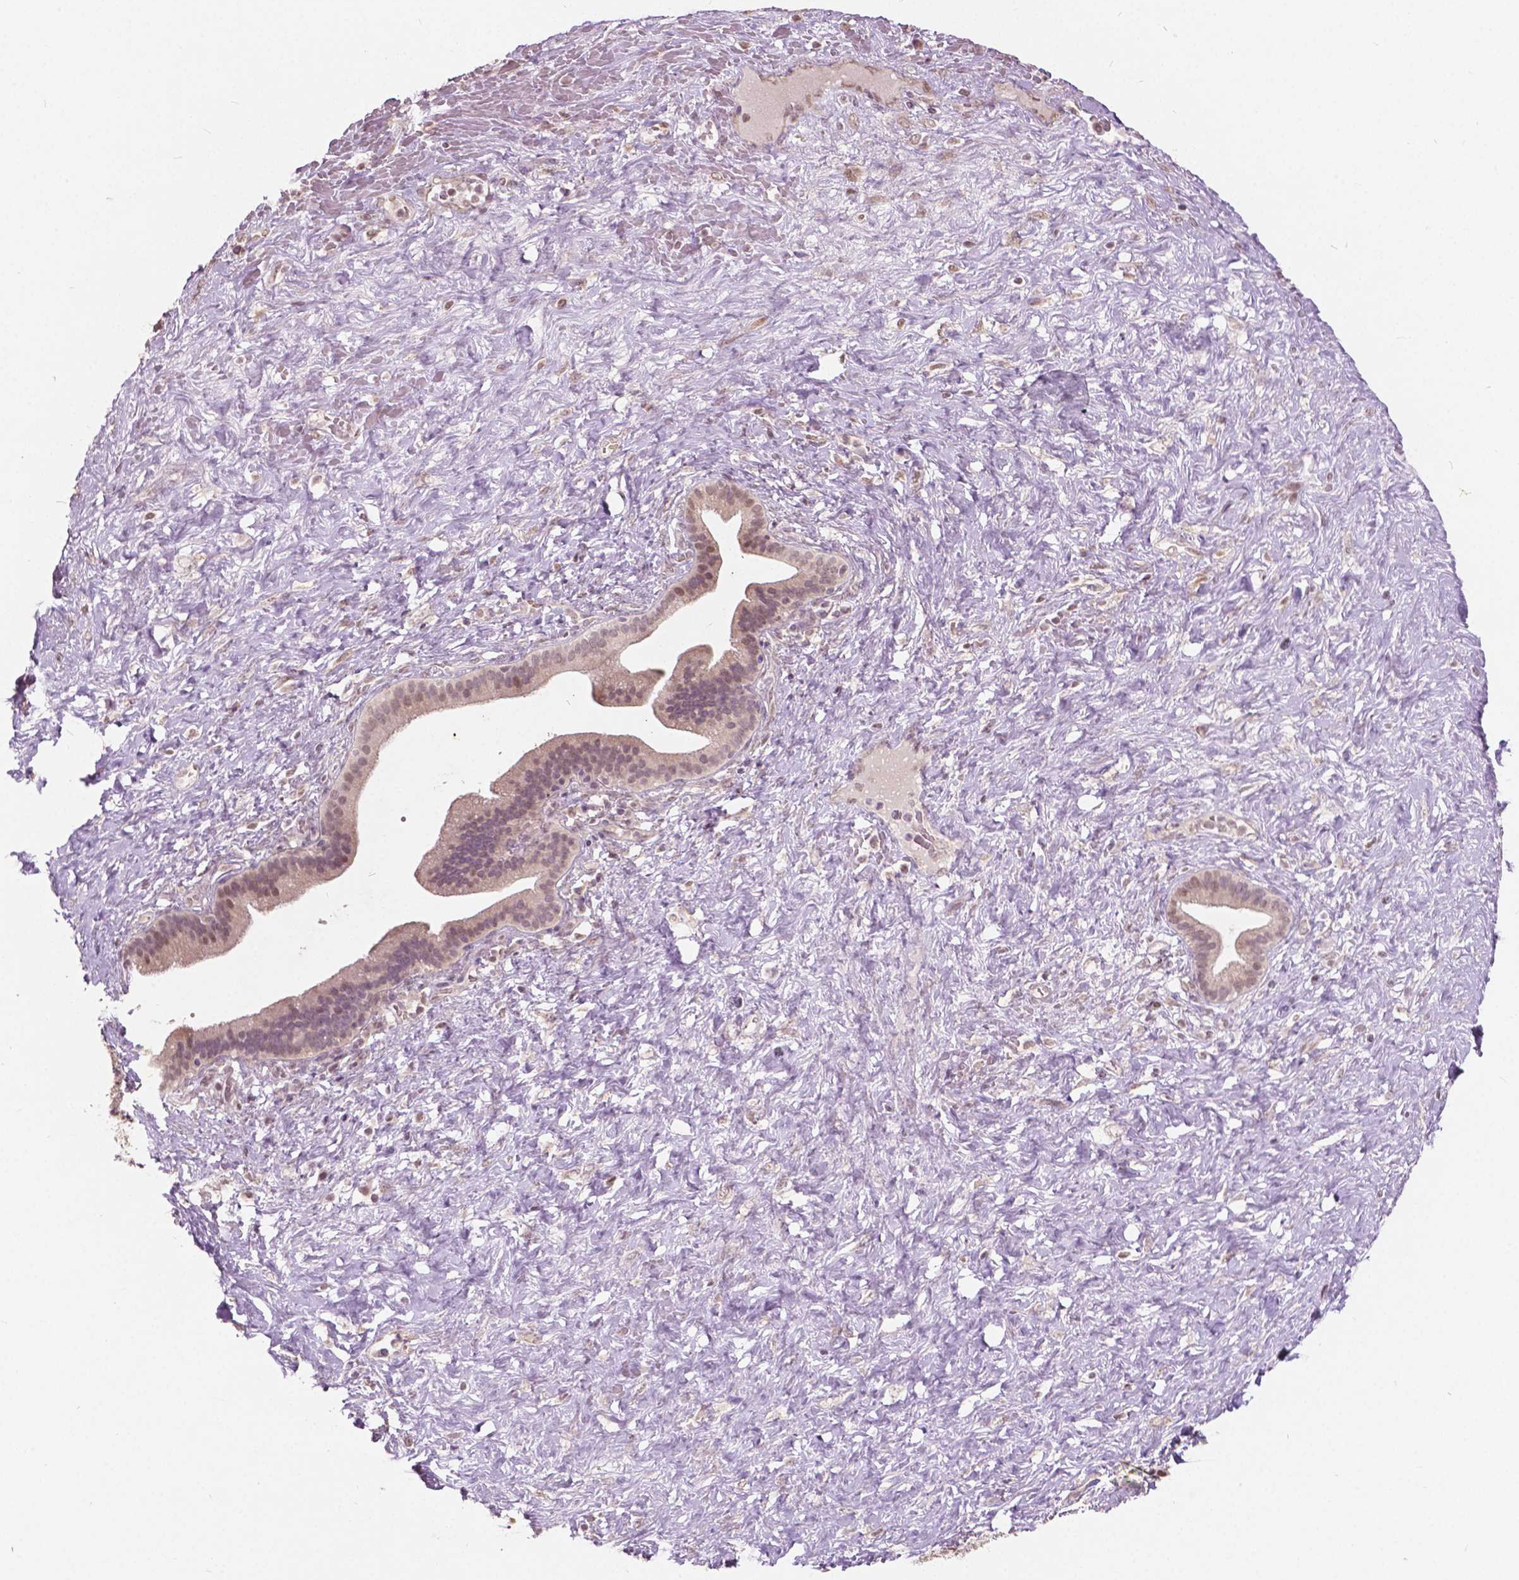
{"staining": {"intensity": "weak", "quantity": ">75%", "location": "nuclear"}, "tissue": "pancreatic cancer", "cell_type": "Tumor cells", "image_type": "cancer", "snomed": [{"axis": "morphology", "description": "Adenocarcinoma, NOS"}, {"axis": "topography", "description": "Pancreas"}], "caption": "Immunohistochemistry (IHC) of human pancreatic cancer (adenocarcinoma) demonstrates low levels of weak nuclear positivity in approximately >75% of tumor cells.", "gene": "HOXA10", "patient": {"sex": "male", "age": 44}}